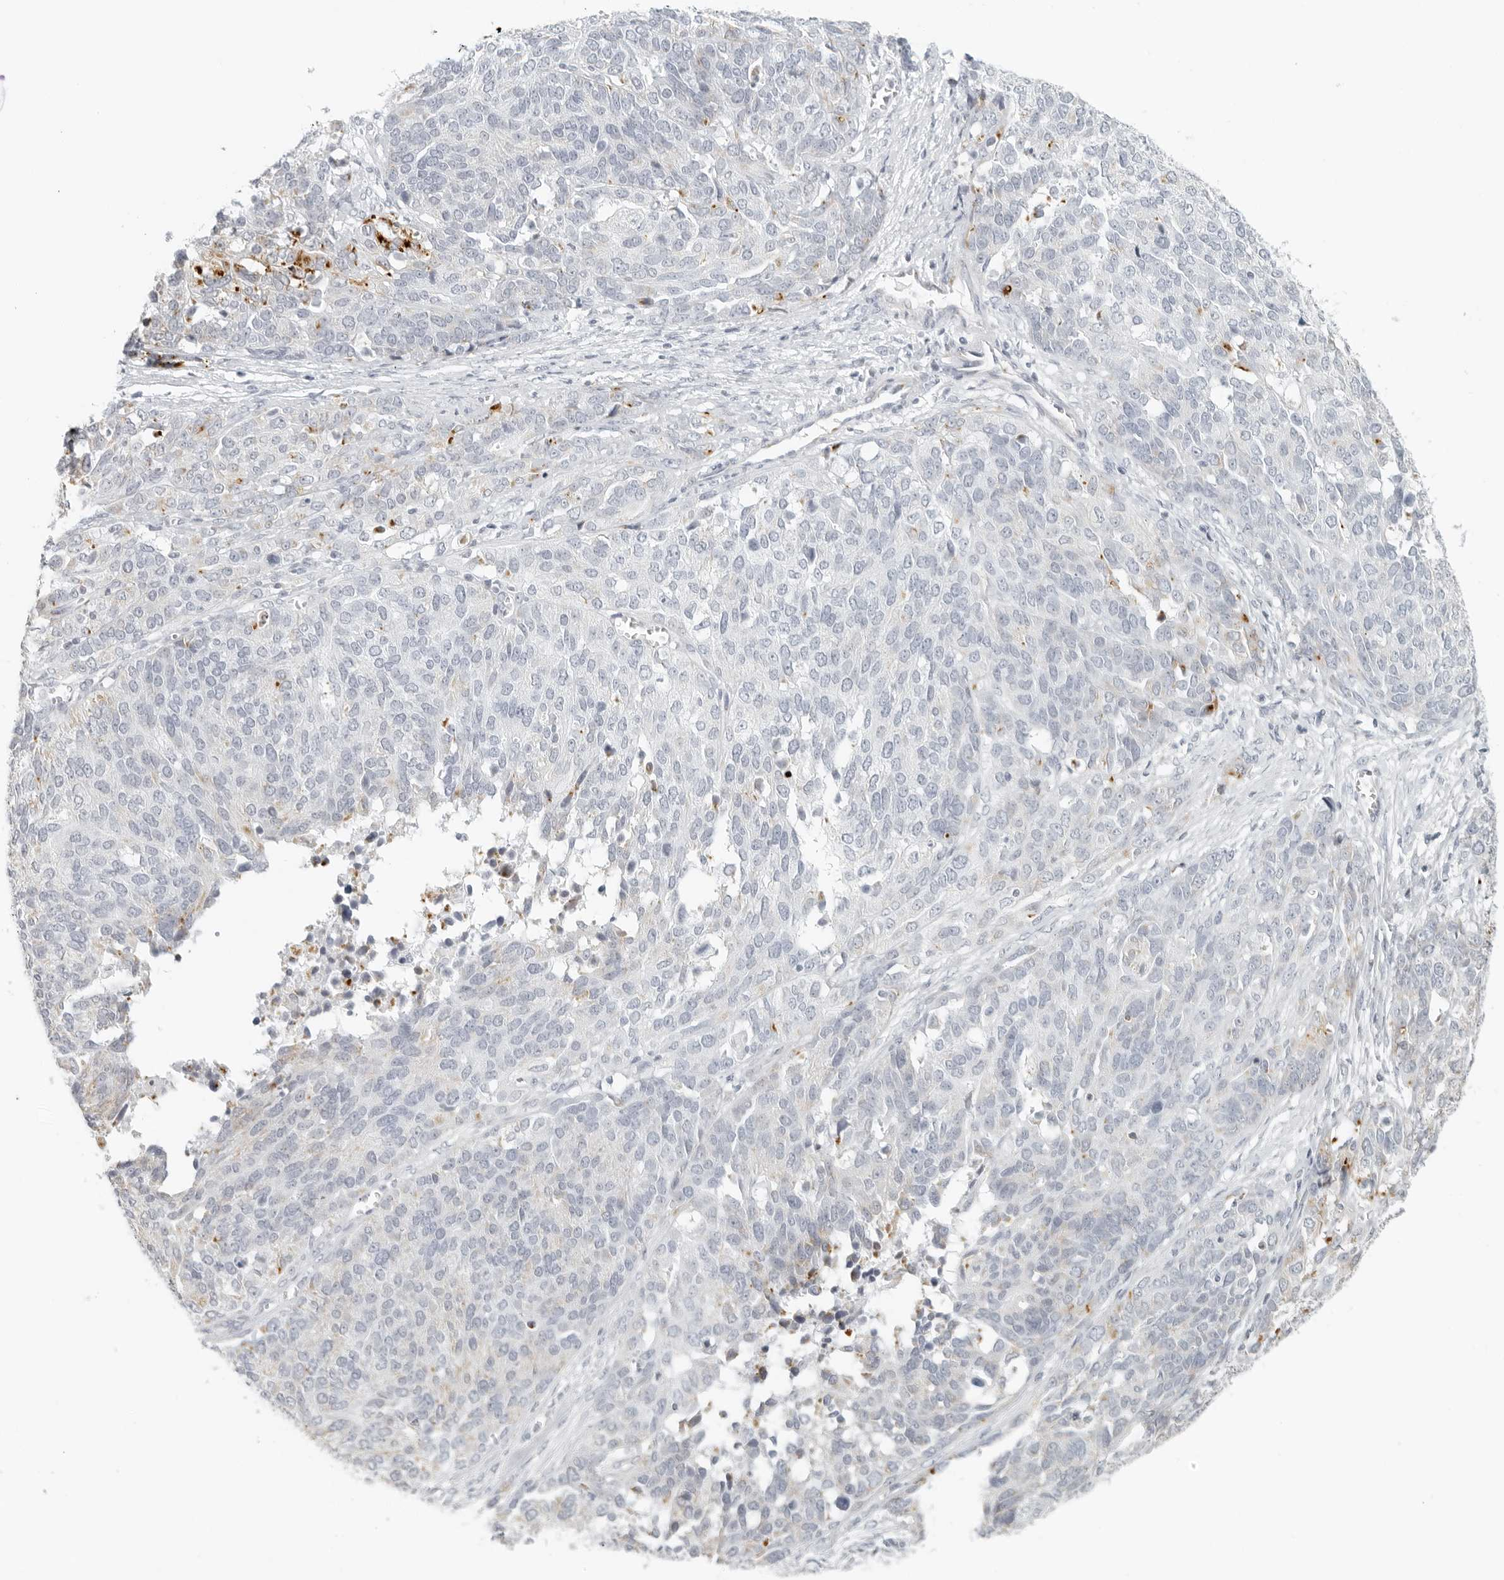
{"staining": {"intensity": "negative", "quantity": "none", "location": "none"}, "tissue": "ovarian cancer", "cell_type": "Tumor cells", "image_type": "cancer", "snomed": [{"axis": "morphology", "description": "Cystadenocarcinoma, serous, NOS"}, {"axis": "topography", "description": "Ovary"}], "caption": "Tumor cells show no significant expression in ovarian cancer. Nuclei are stained in blue.", "gene": "RPS6KC1", "patient": {"sex": "female", "age": 44}}